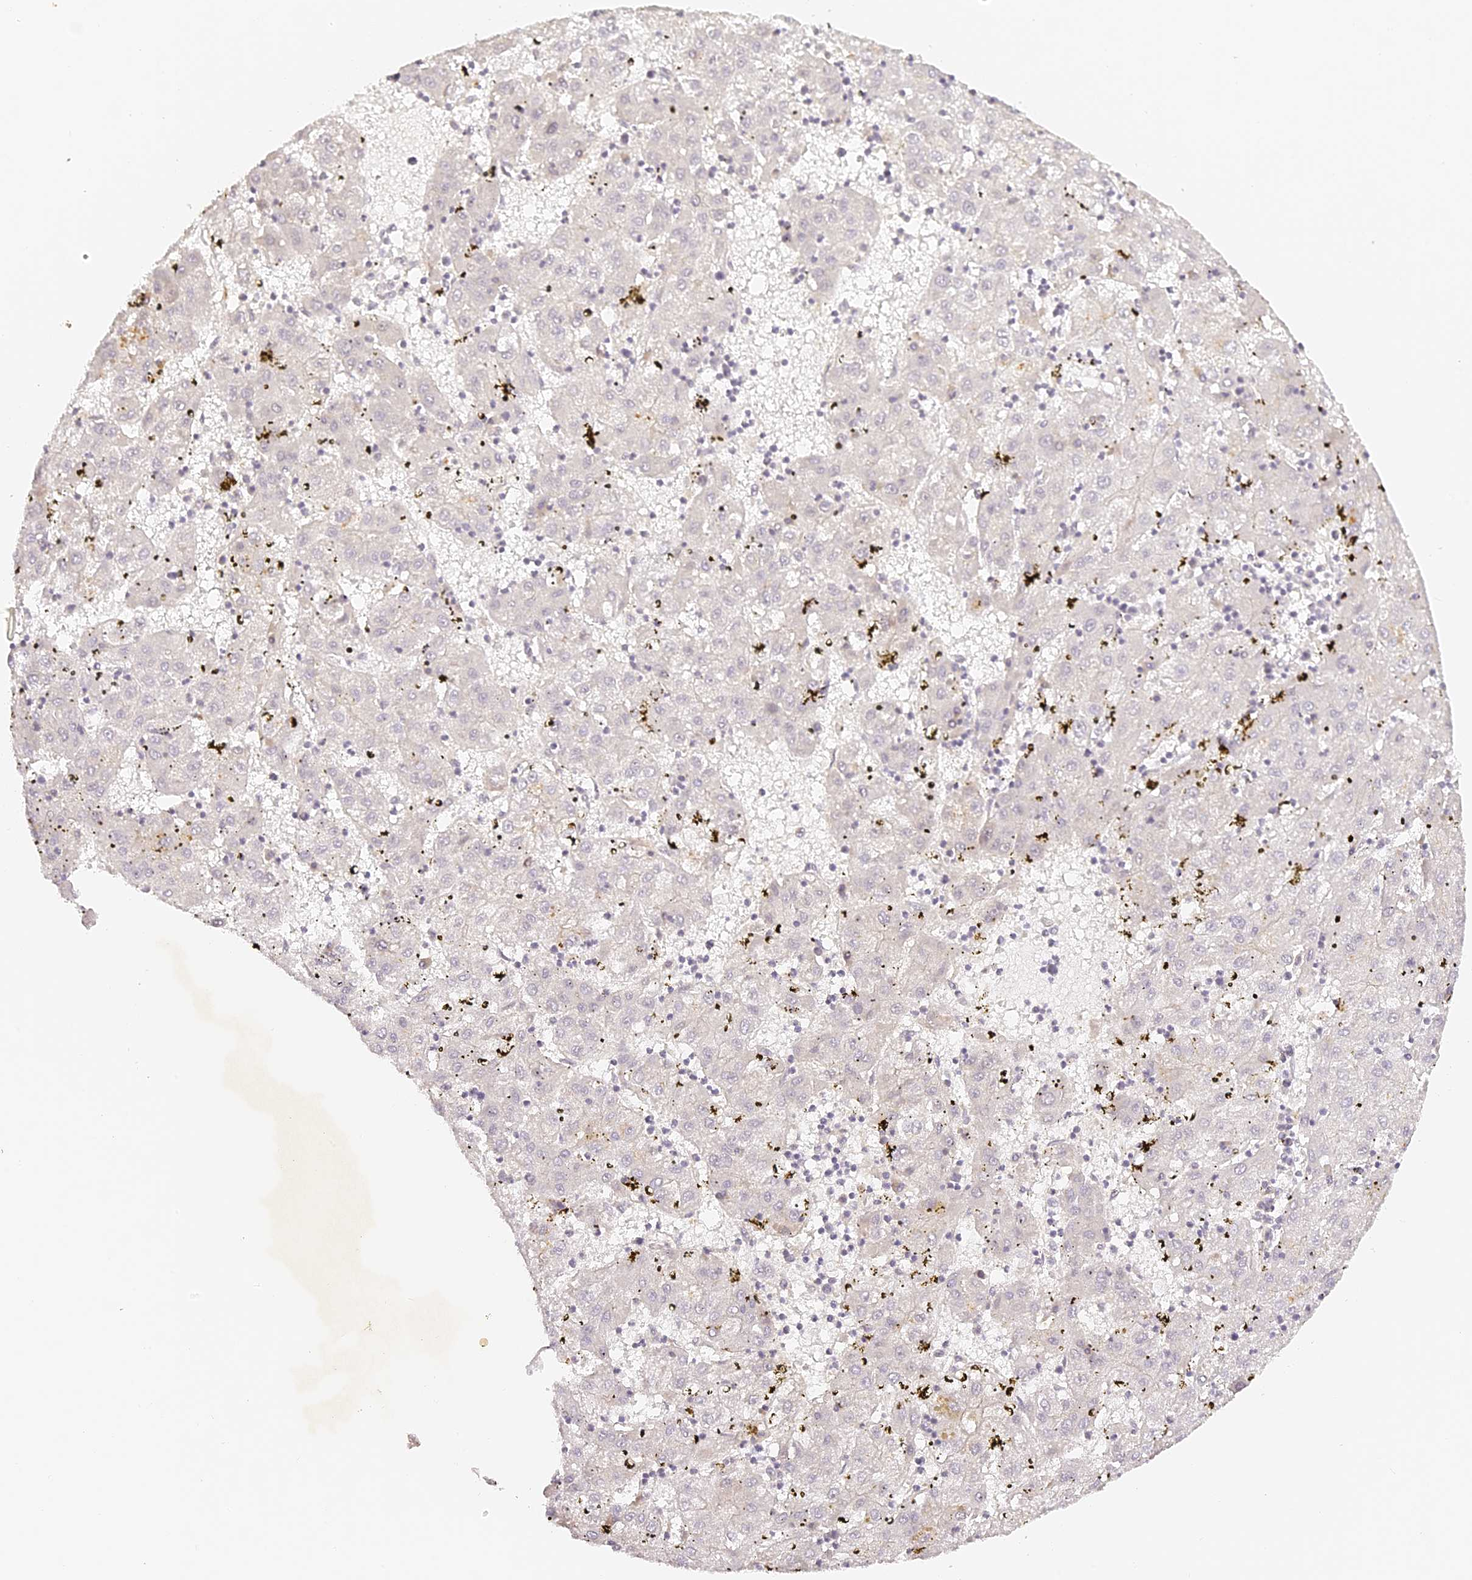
{"staining": {"intensity": "negative", "quantity": "none", "location": "none"}, "tissue": "liver cancer", "cell_type": "Tumor cells", "image_type": "cancer", "snomed": [{"axis": "morphology", "description": "Carcinoma, Hepatocellular, NOS"}, {"axis": "topography", "description": "Liver"}], "caption": "Immunohistochemistry (IHC) micrograph of human liver hepatocellular carcinoma stained for a protein (brown), which shows no expression in tumor cells.", "gene": "ELL3", "patient": {"sex": "male", "age": 72}}